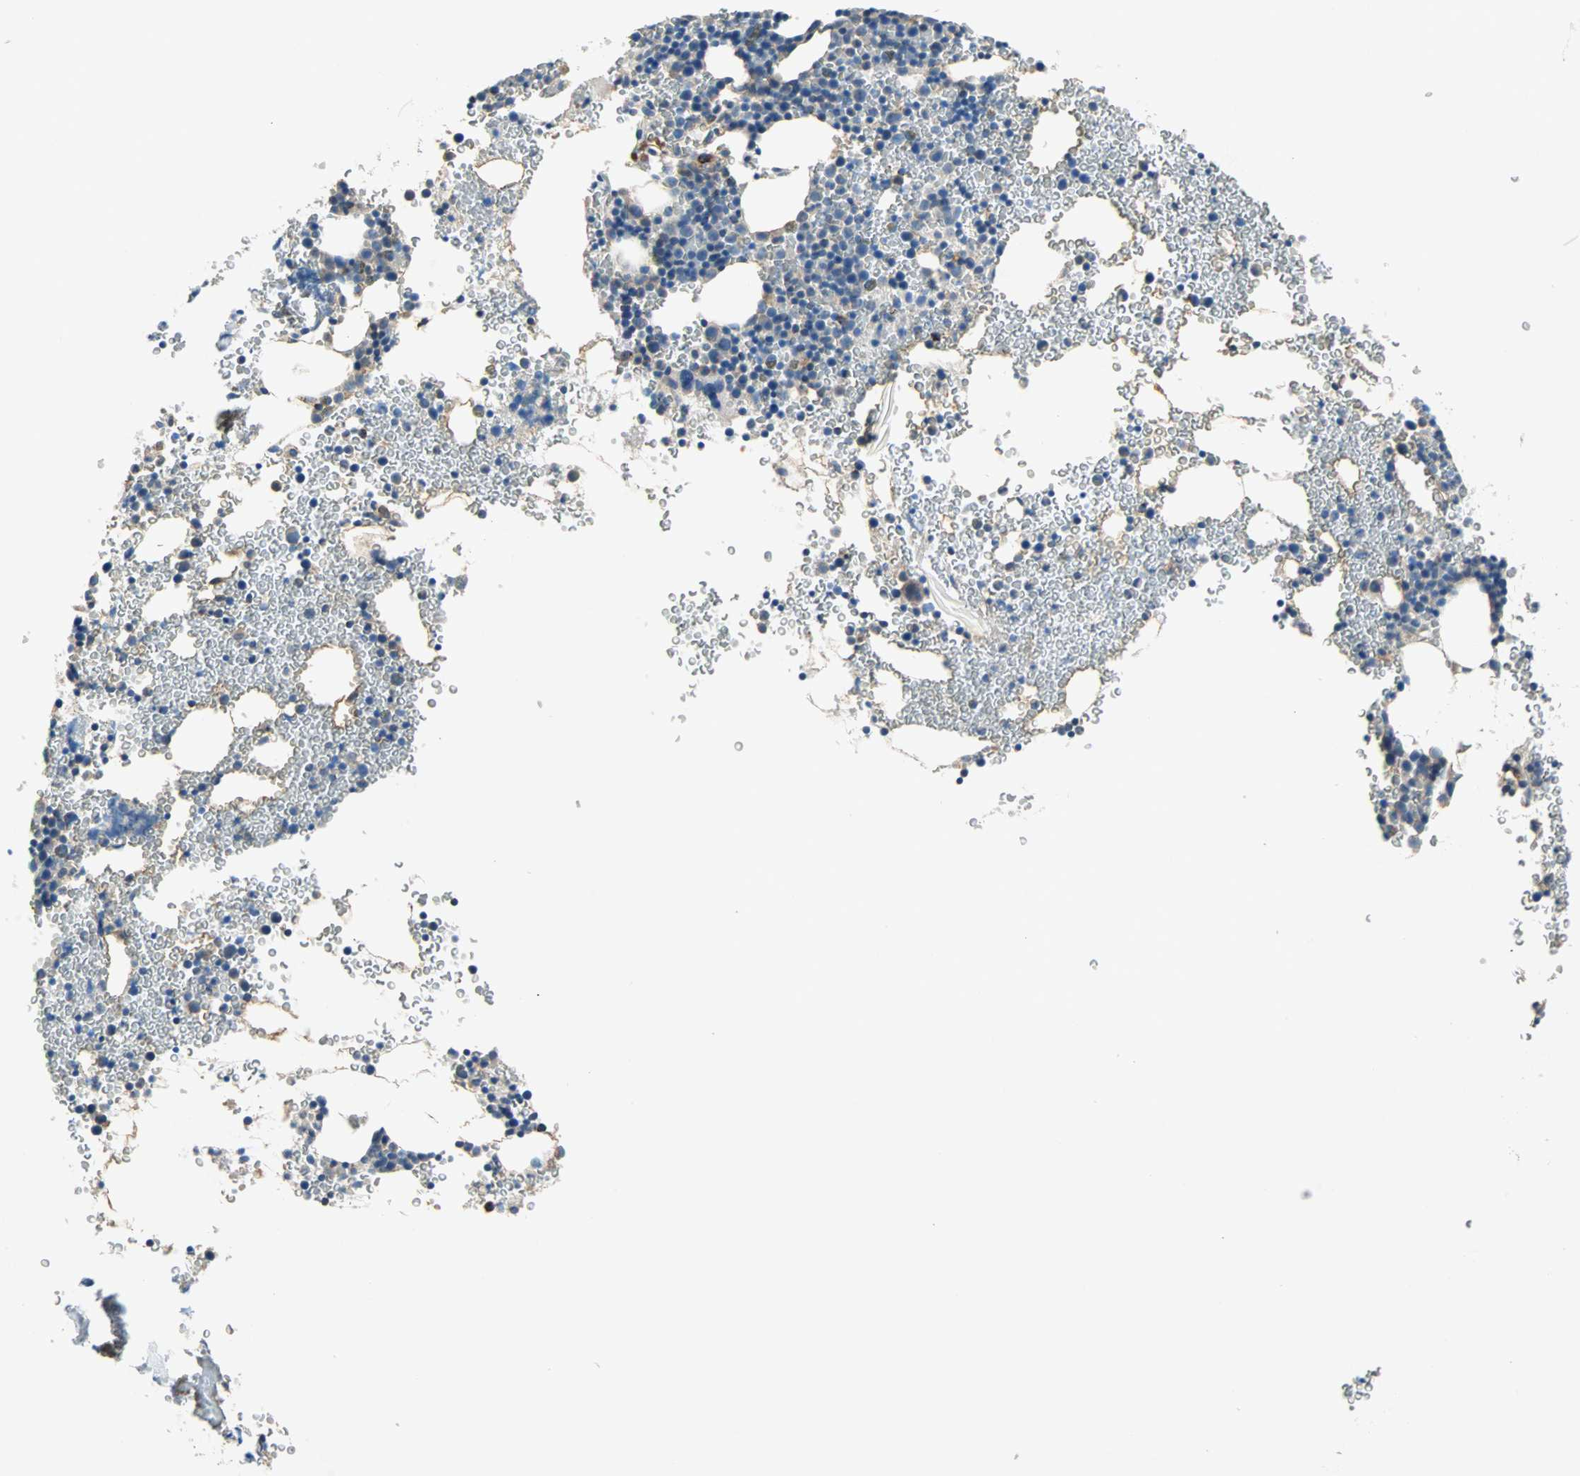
{"staining": {"intensity": "moderate", "quantity": "<25%", "location": "cytoplasmic/membranous"}, "tissue": "bone marrow", "cell_type": "Hematopoietic cells", "image_type": "normal", "snomed": [{"axis": "morphology", "description": "Normal tissue, NOS"}, {"axis": "morphology", "description": "Inflammation, NOS"}, {"axis": "topography", "description": "Bone marrow"}], "caption": "Immunohistochemistry (IHC) histopathology image of benign bone marrow stained for a protein (brown), which displays low levels of moderate cytoplasmic/membranous positivity in approximately <25% of hematopoietic cells.", "gene": "ACVRL1", "patient": {"sex": "male", "age": 22}}